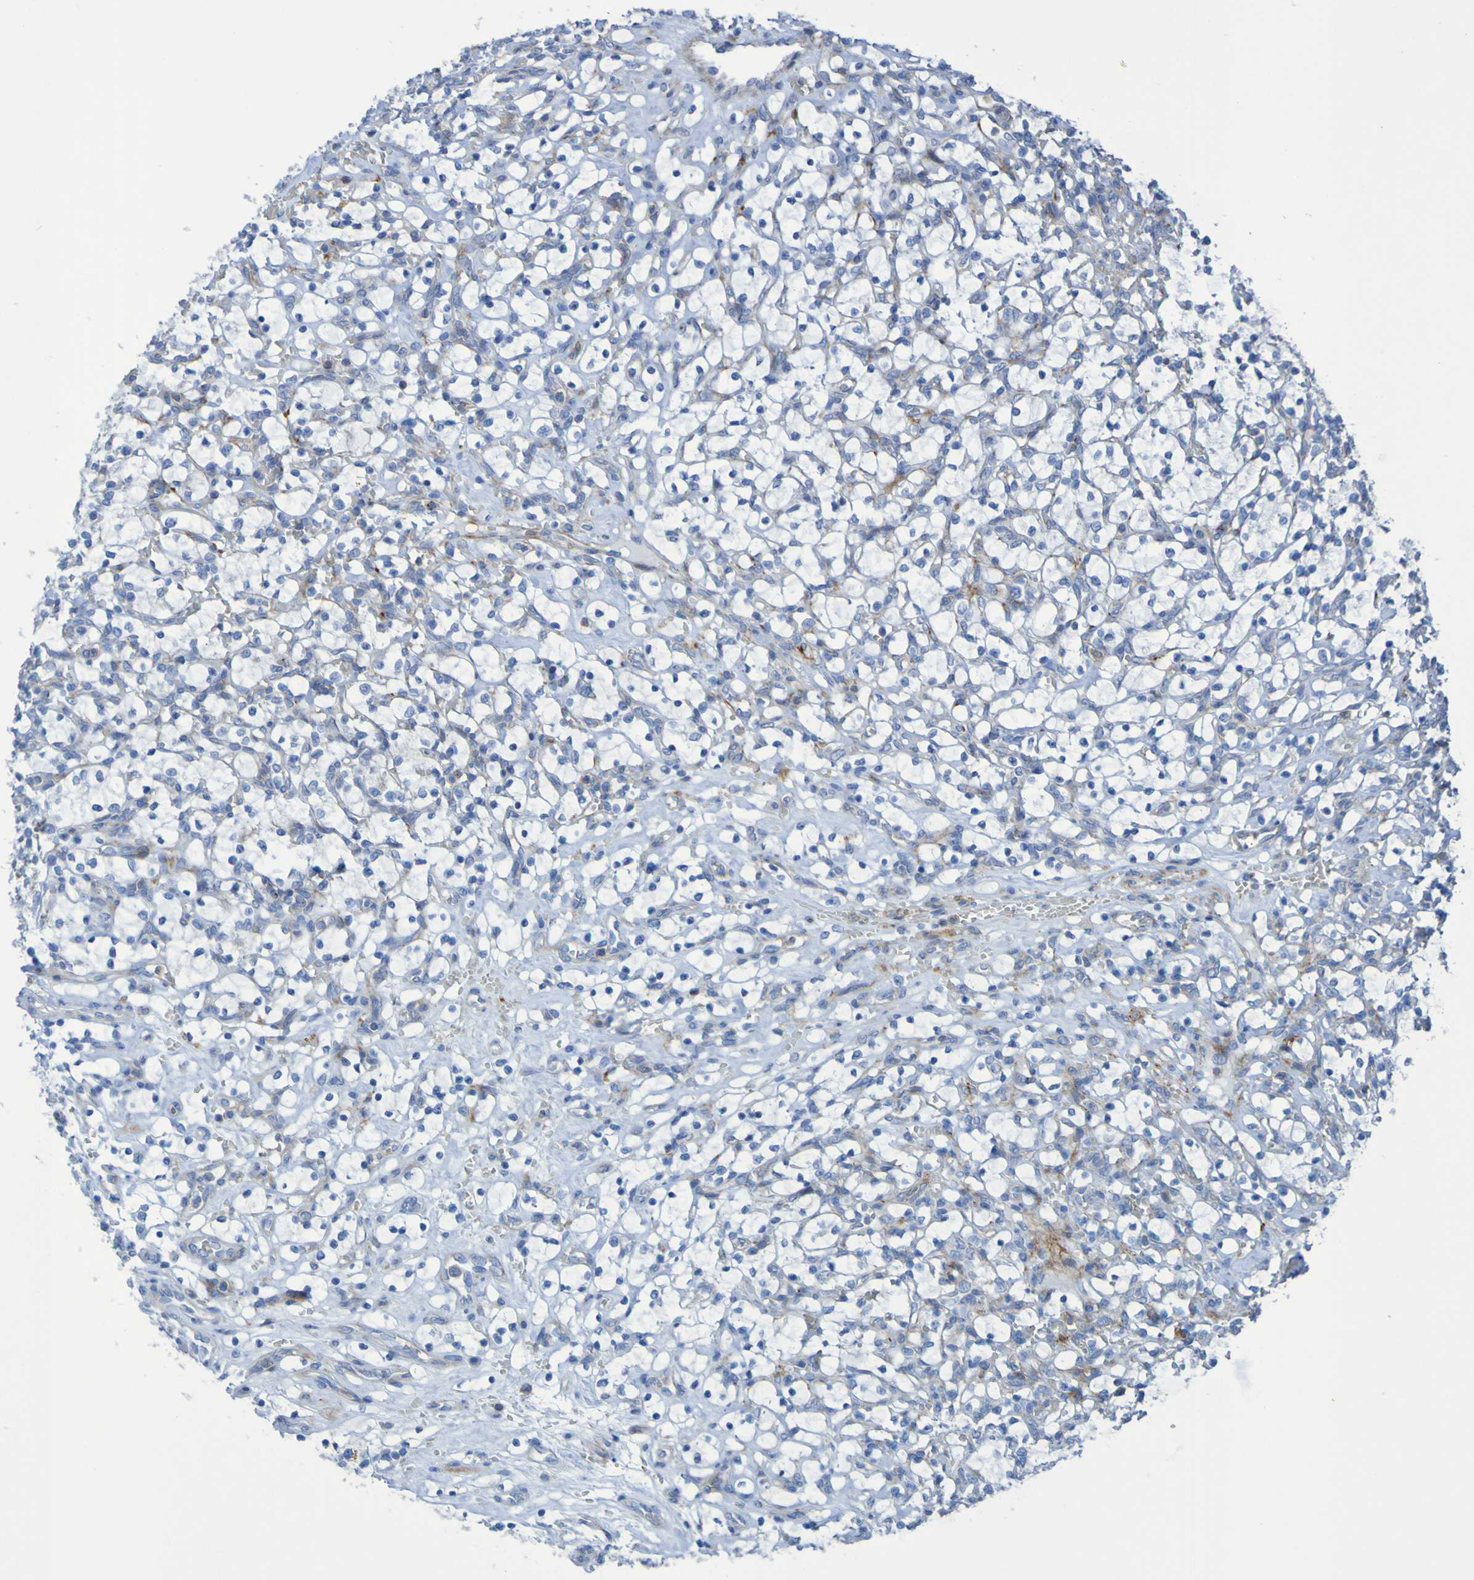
{"staining": {"intensity": "negative", "quantity": "none", "location": "none"}, "tissue": "renal cancer", "cell_type": "Tumor cells", "image_type": "cancer", "snomed": [{"axis": "morphology", "description": "Adenocarcinoma, NOS"}, {"axis": "topography", "description": "Kidney"}], "caption": "The histopathology image exhibits no staining of tumor cells in renal cancer.", "gene": "RNF182", "patient": {"sex": "female", "age": 69}}